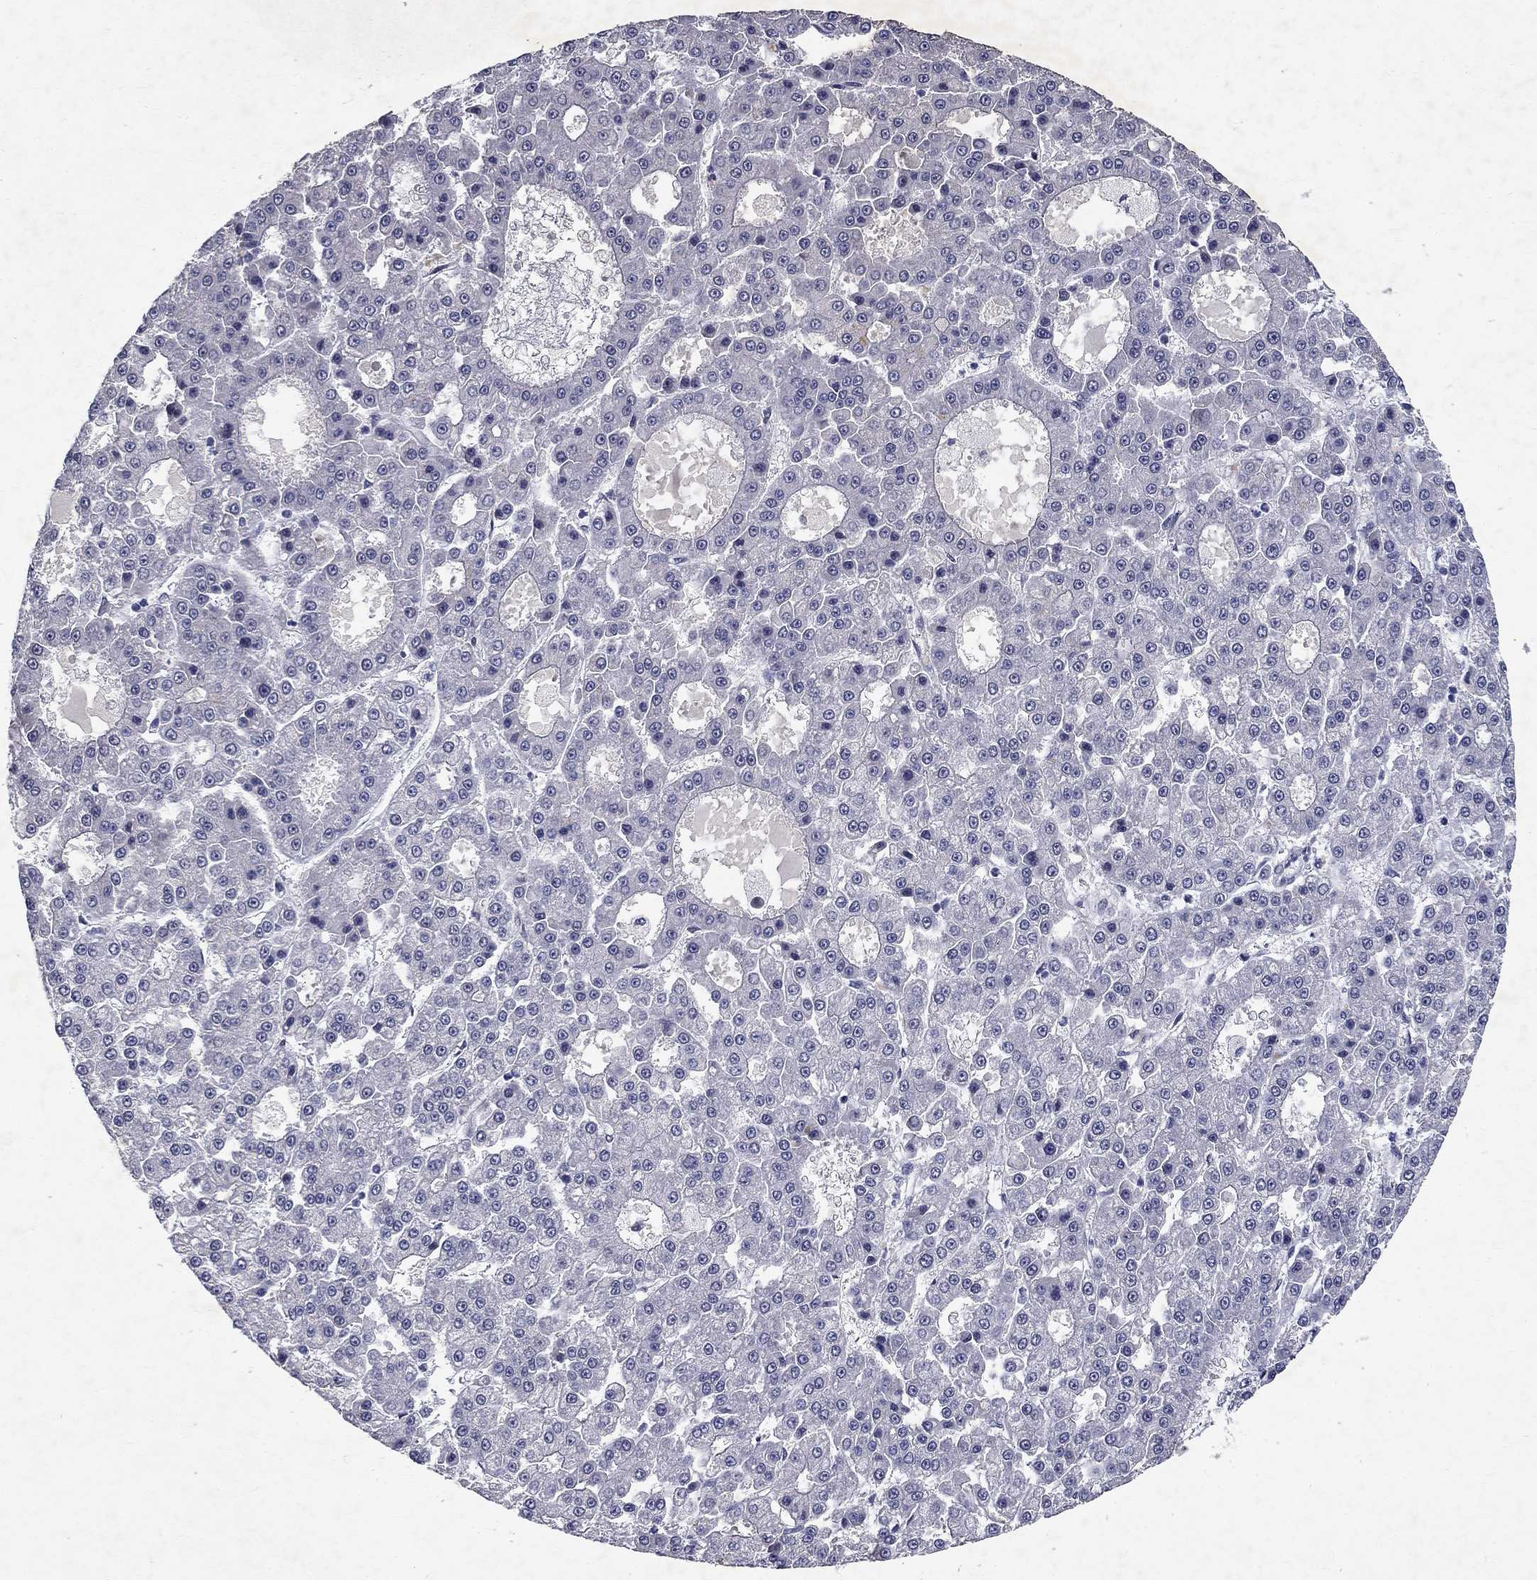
{"staining": {"intensity": "negative", "quantity": "none", "location": "none"}, "tissue": "liver cancer", "cell_type": "Tumor cells", "image_type": "cancer", "snomed": [{"axis": "morphology", "description": "Carcinoma, Hepatocellular, NOS"}, {"axis": "topography", "description": "Liver"}], "caption": "IHC micrograph of liver cancer stained for a protein (brown), which shows no staining in tumor cells.", "gene": "RBFOX1", "patient": {"sex": "male", "age": 70}}